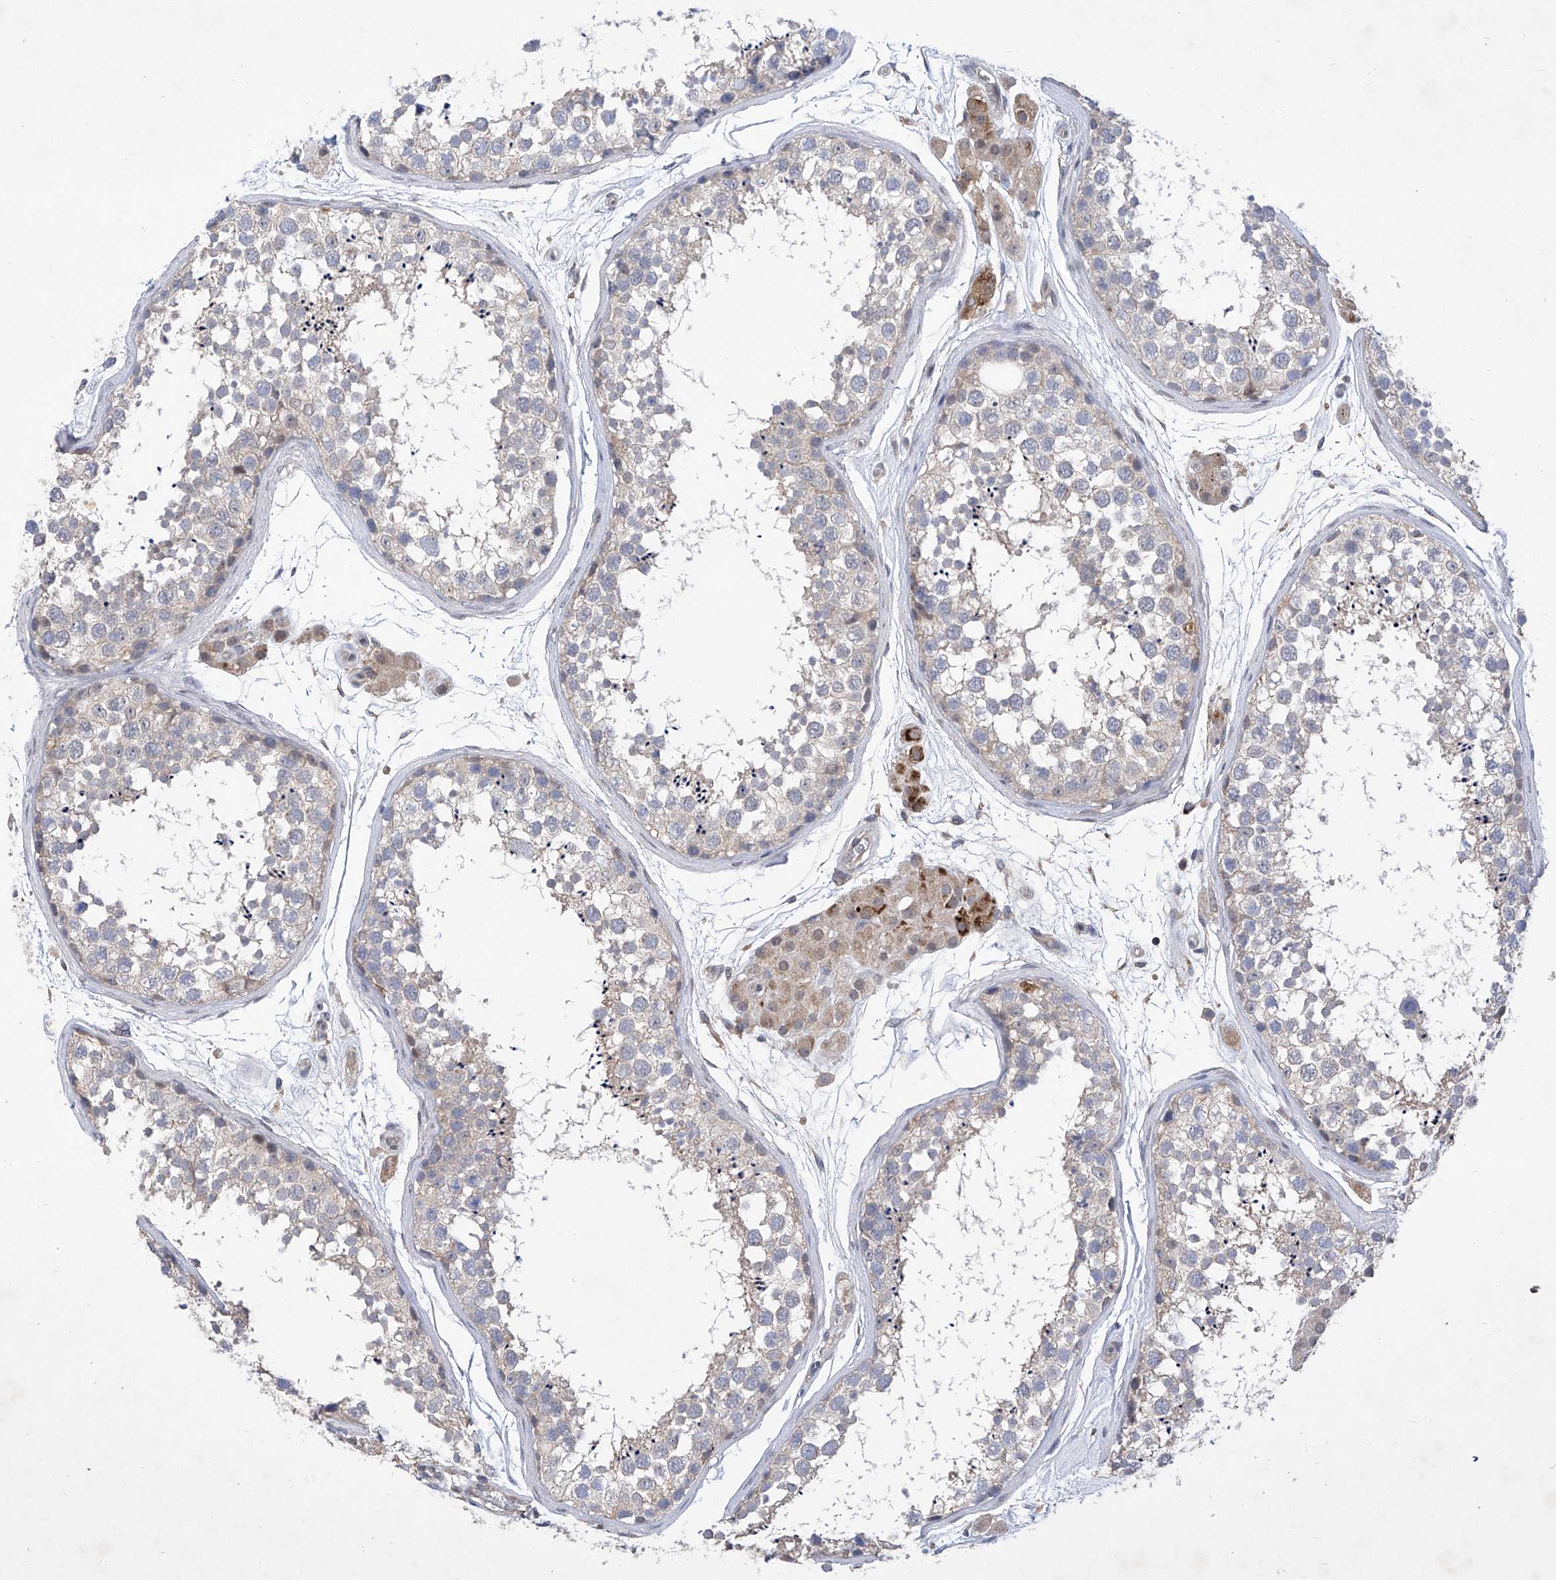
{"staining": {"intensity": "weak", "quantity": "<25%", "location": "cytoplasmic/membranous"}, "tissue": "testis", "cell_type": "Cells in seminiferous ducts", "image_type": "normal", "snomed": [{"axis": "morphology", "description": "Normal tissue, NOS"}, {"axis": "topography", "description": "Testis"}], "caption": "This is an immunohistochemistry (IHC) micrograph of benign testis. There is no expression in cells in seminiferous ducts.", "gene": "KIFC2", "patient": {"sex": "male", "age": 56}}